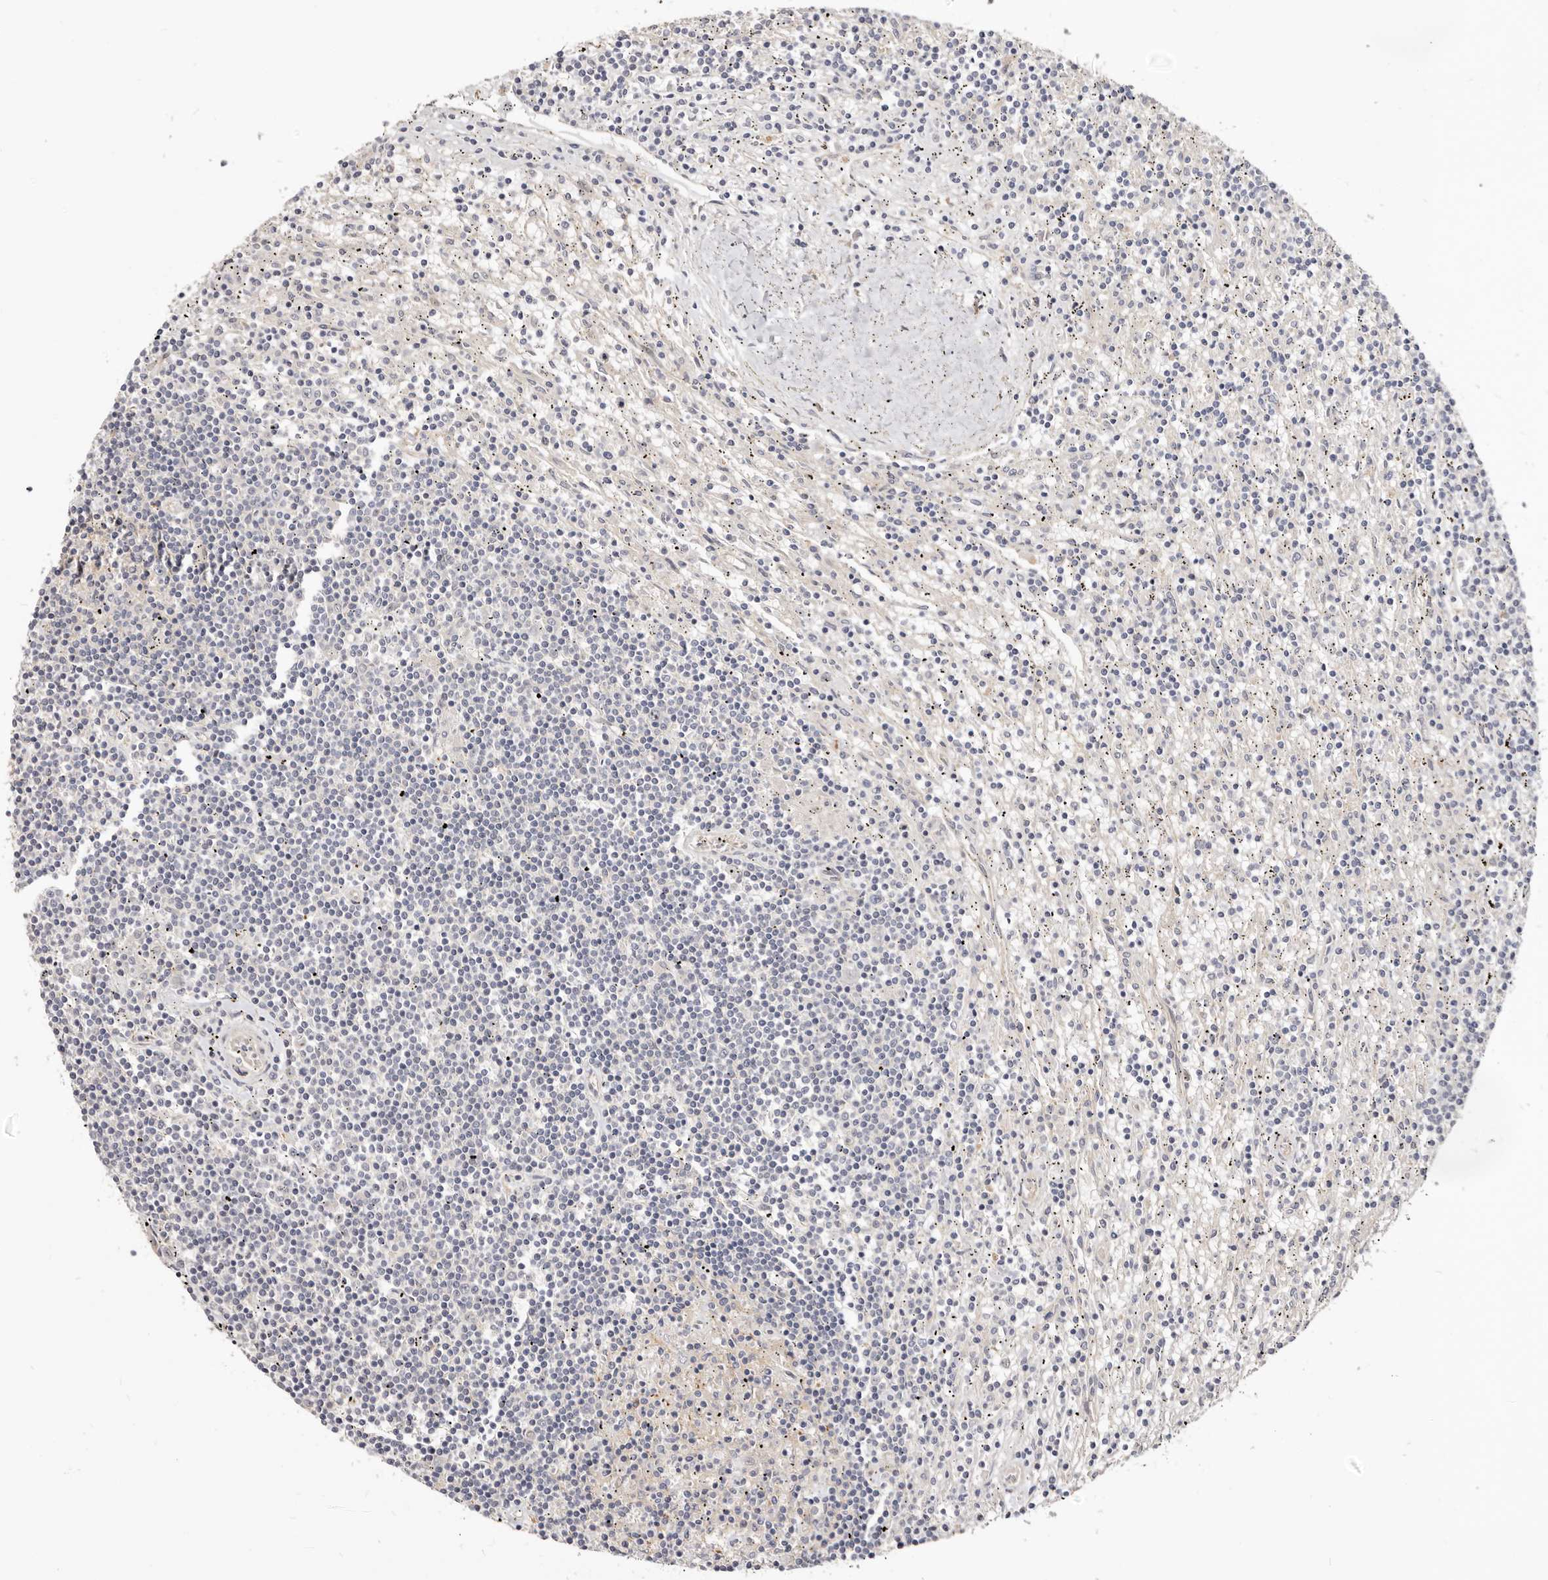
{"staining": {"intensity": "negative", "quantity": "none", "location": "none"}, "tissue": "lymphoma", "cell_type": "Tumor cells", "image_type": "cancer", "snomed": [{"axis": "morphology", "description": "Malignant lymphoma, non-Hodgkin's type, Low grade"}, {"axis": "topography", "description": "Spleen"}], "caption": "IHC photomicrograph of neoplastic tissue: human lymphoma stained with DAB (3,3'-diaminobenzidine) displays no significant protein expression in tumor cells.", "gene": "GPATCH4", "patient": {"sex": "male", "age": 76}}